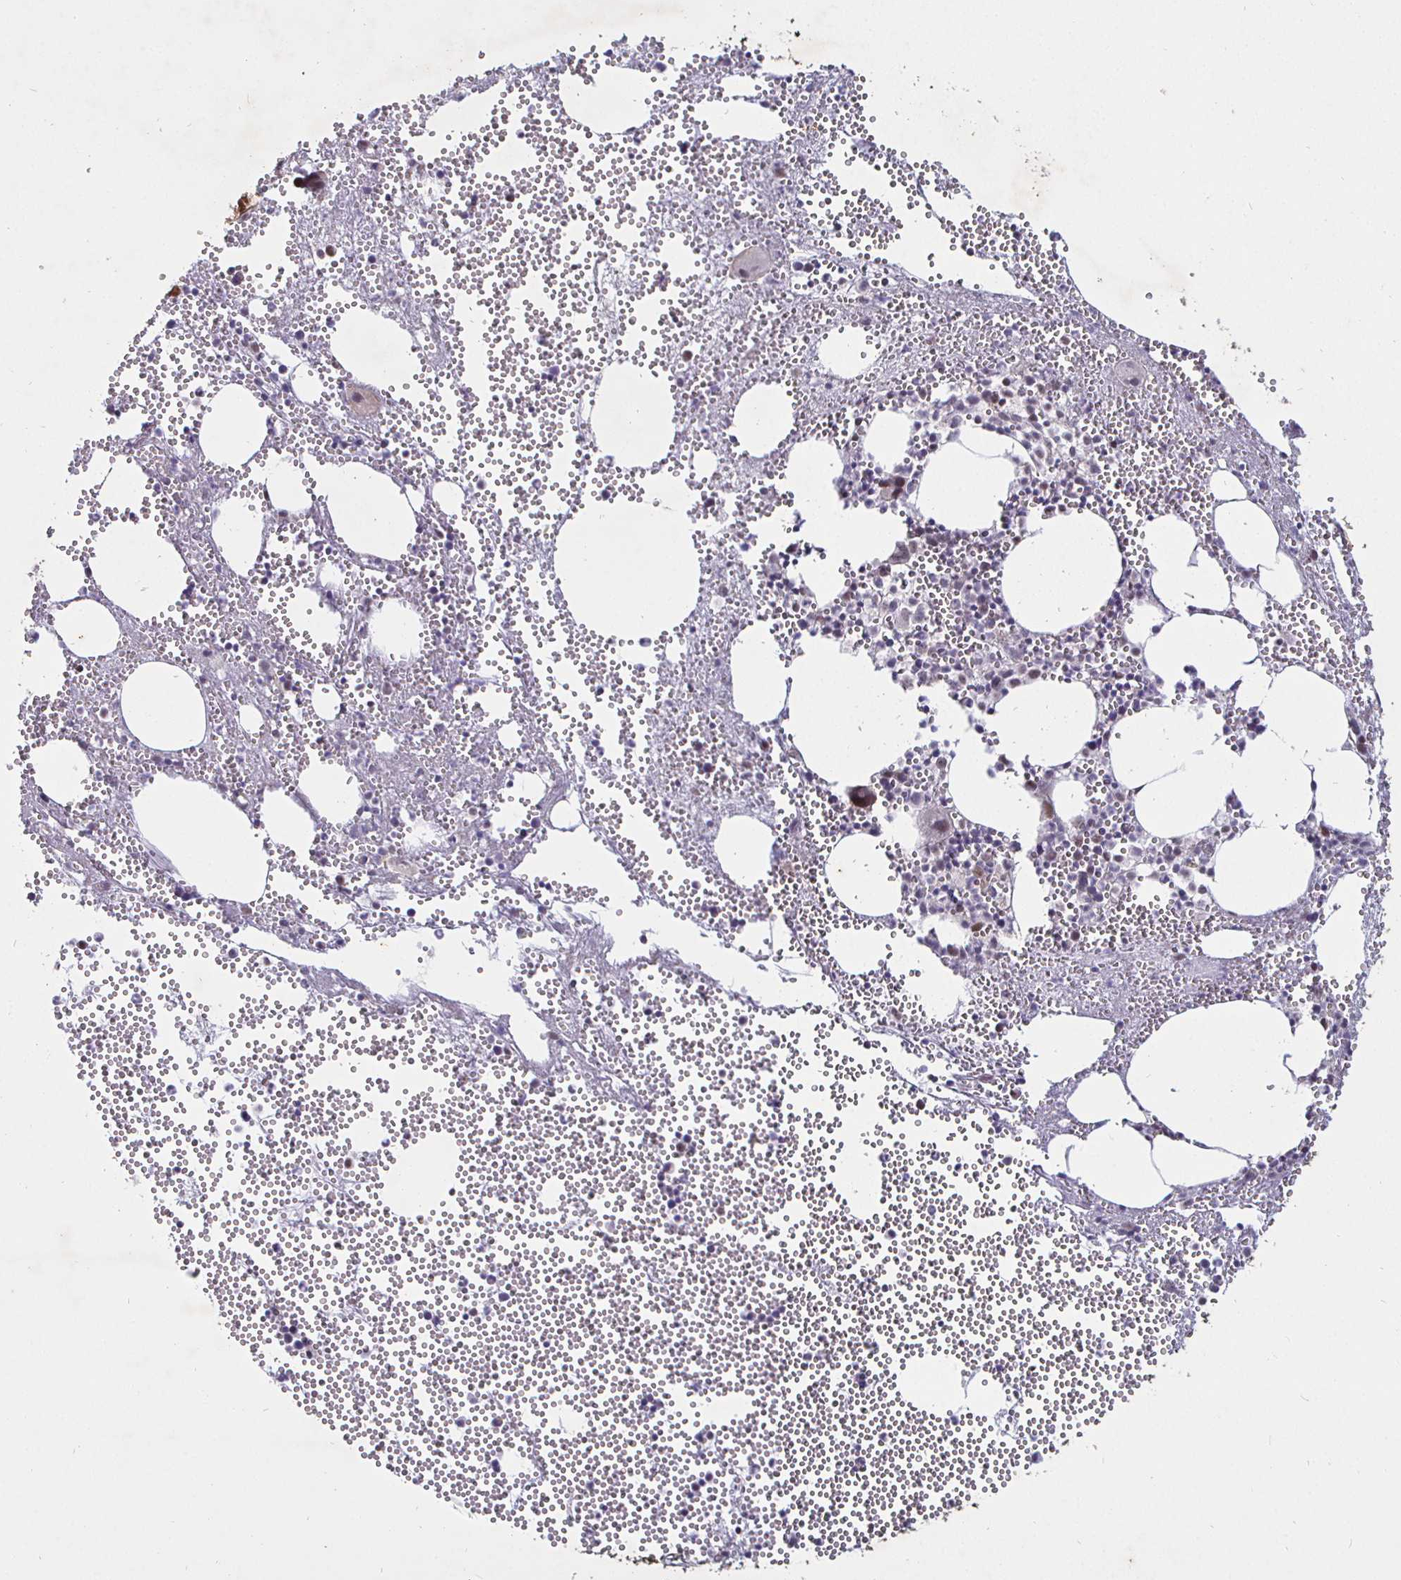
{"staining": {"intensity": "negative", "quantity": "none", "location": "none"}, "tissue": "bone marrow", "cell_type": "Hematopoietic cells", "image_type": "normal", "snomed": [{"axis": "morphology", "description": "Normal tissue, NOS"}, {"axis": "topography", "description": "Bone marrow"}], "caption": "Human bone marrow stained for a protein using immunohistochemistry (IHC) reveals no expression in hematopoietic cells.", "gene": "MLH1", "patient": {"sex": "female", "age": 80}}